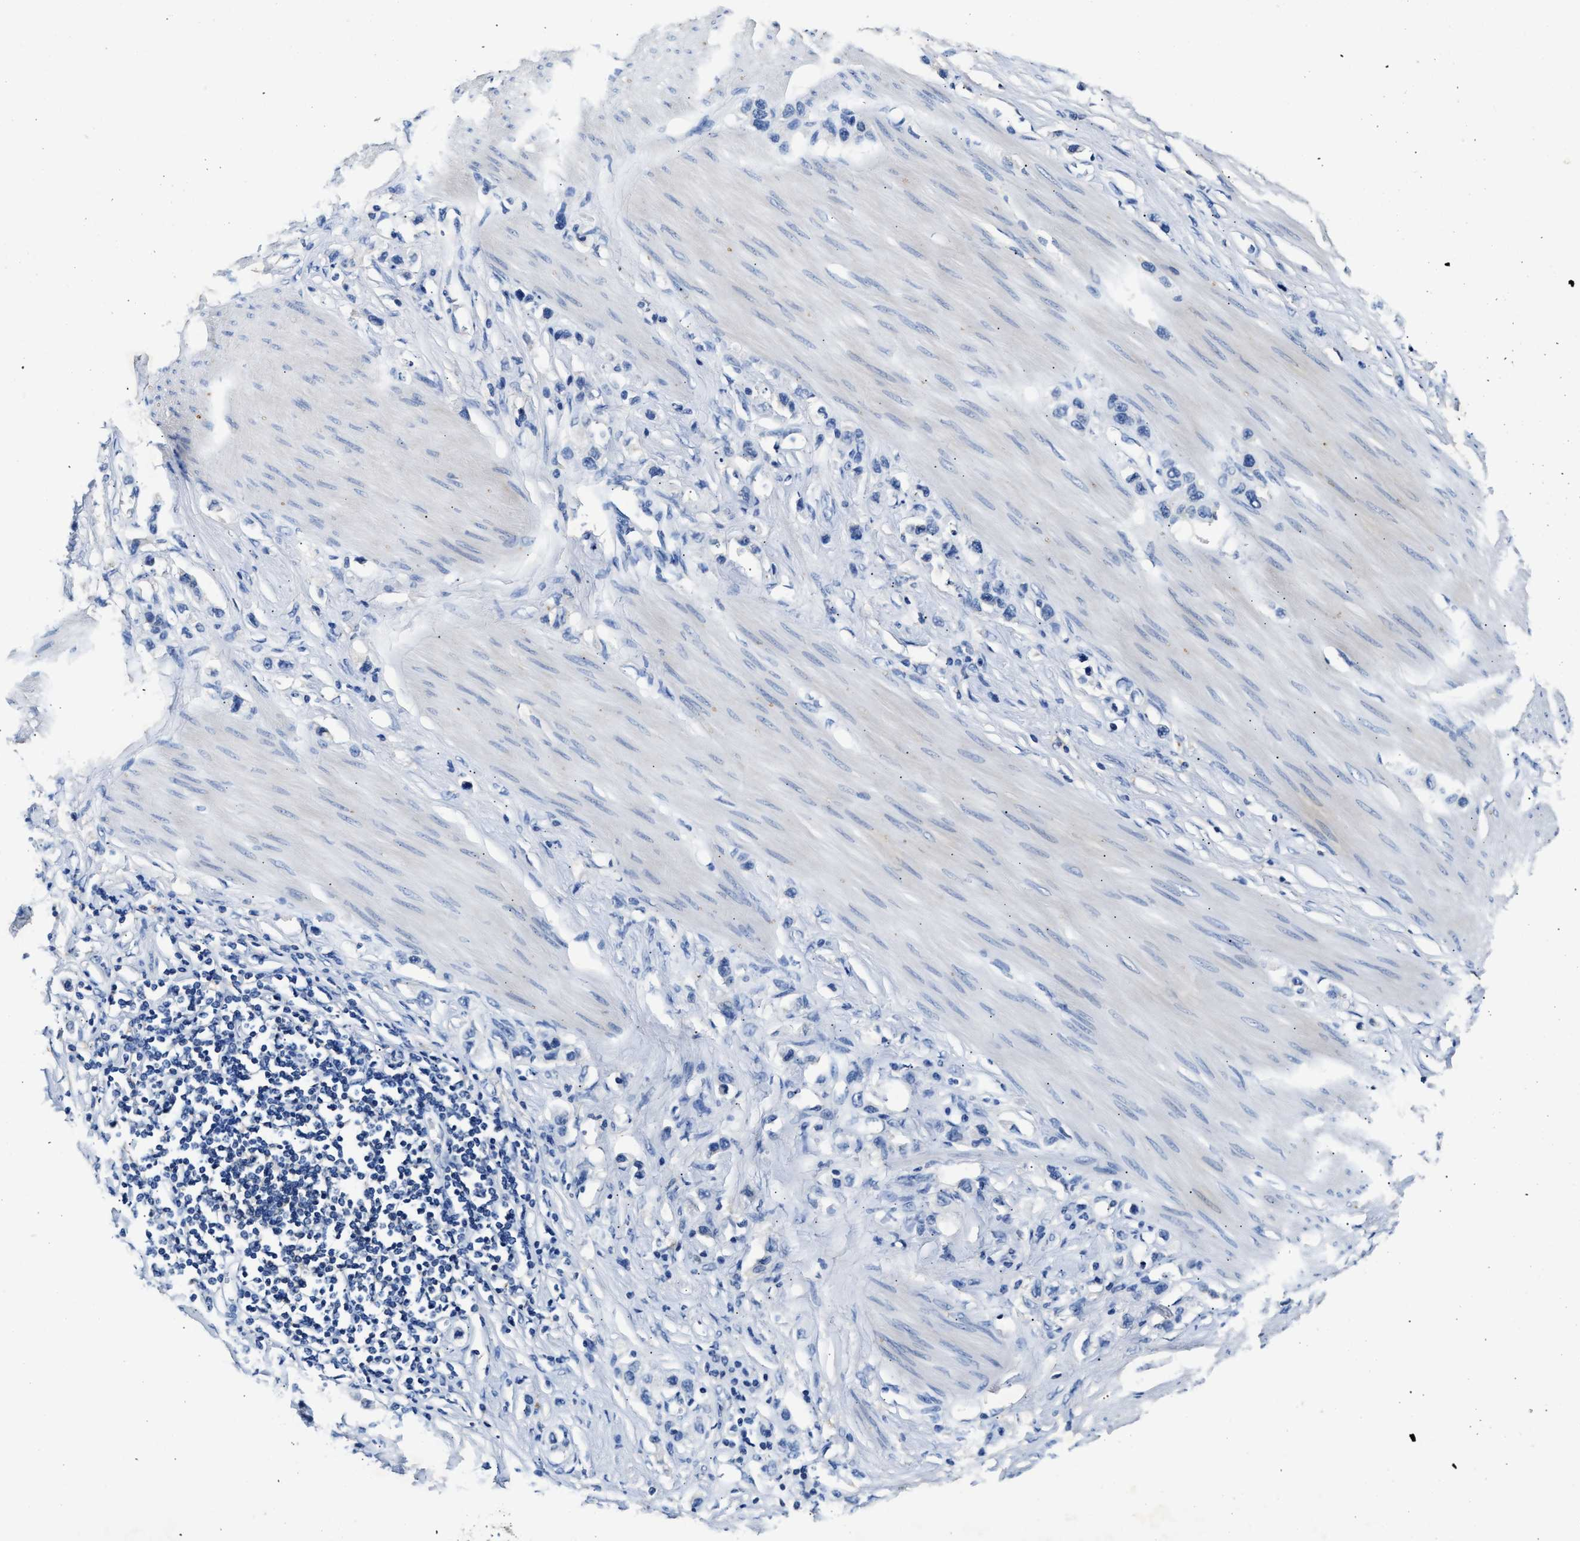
{"staining": {"intensity": "negative", "quantity": "none", "location": "none"}, "tissue": "stomach cancer", "cell_type": "Tumor cells", "image_type": "cancer", "snomed": [{"axis": "morphology", "description": "Adenocarcinoma, NOS"}, {"axis": "topography", "description": "Stomach"}], "caption": "Protein analysis of stomach cancer (adenocarcinoma) demonstrates no significant expression in tumor cells.", "gene": "SLCO2B1", "patient": {"sex": "female", "age": 65}}